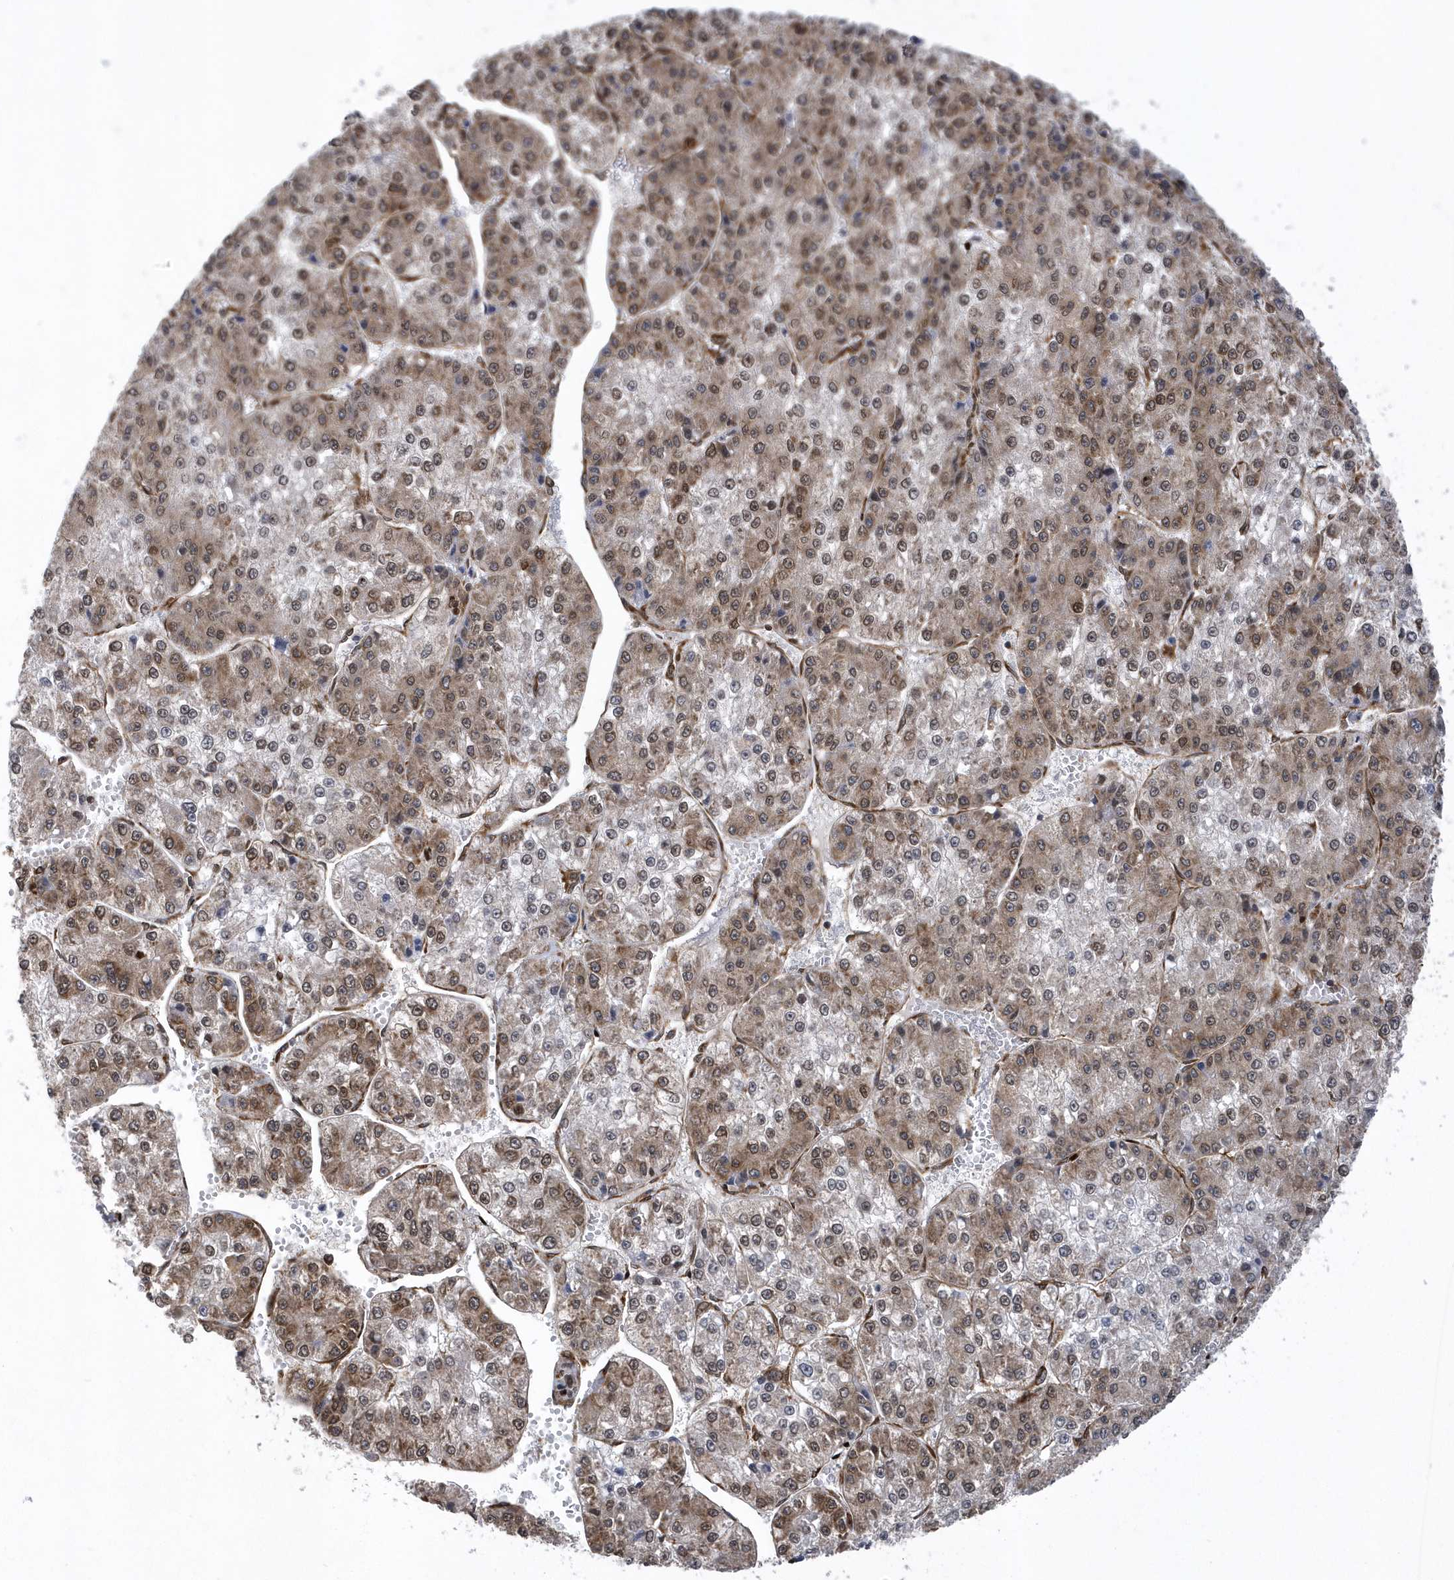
{"staining": {"intensity": "moderate", "quantity": "25%-75%", "location": "cytoplasmic/membranous"}, "tissue": "liver cancer", "cell_type": "Tumor cells", "image_type": "cancer", "snomed": [{"axis": "morphology", "description": "Carcinoma, Hepatocellular, NOS"}, {"axis": "topography", "description": "Liver"}], "caption": "Tumor cells reveal moderate cytoplasmic/membranous expression in approximately 25%-75% of cells in liver cancer (hepatocellular carcinoma).", "gene": "PHF1", "patient": {"sex": "female", "age": 73}}